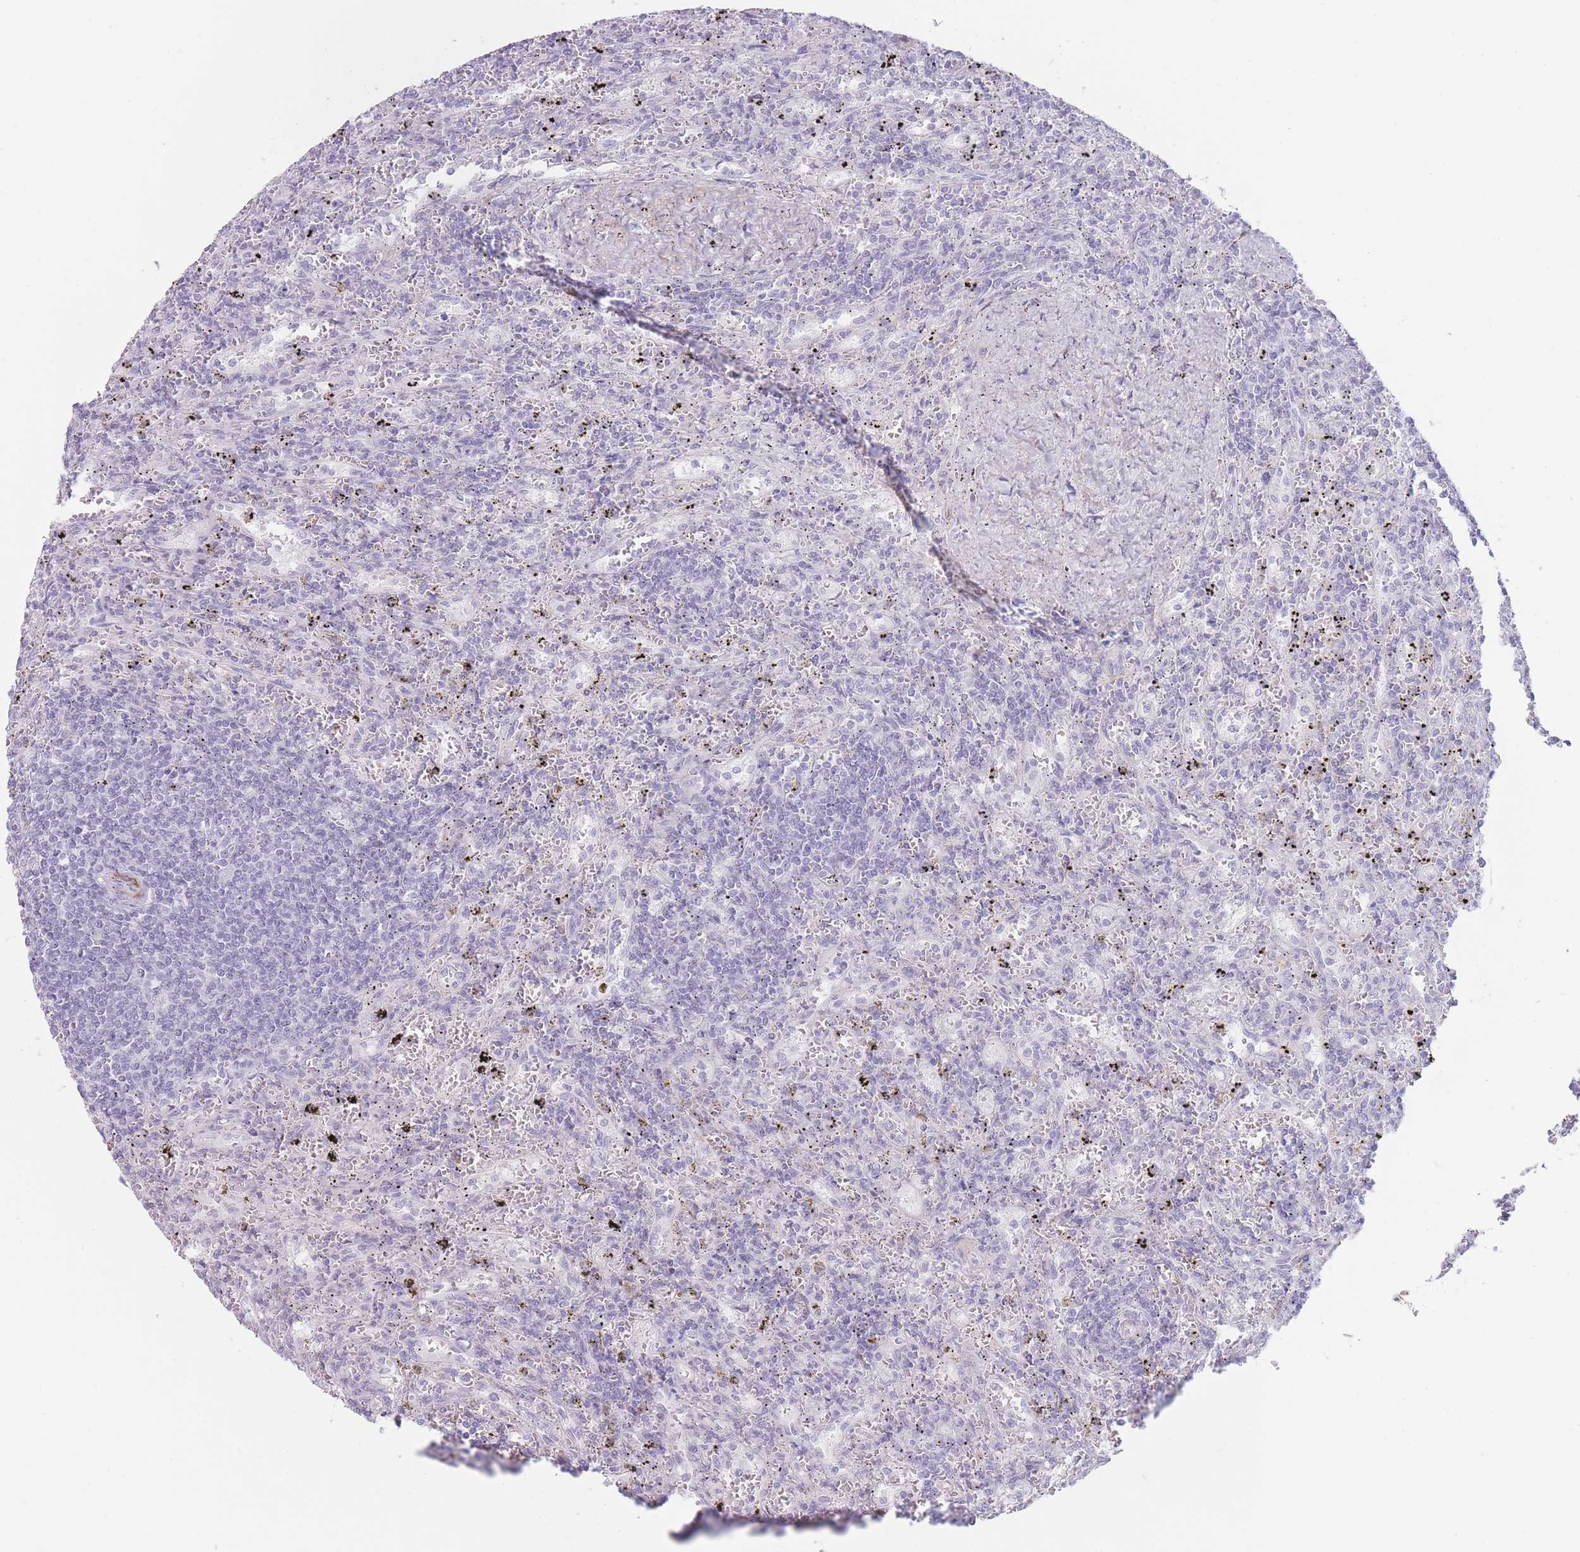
{"staining": {"intensity": "negative", "quantity": "none", "location": "none"}, "tissue": "lymphoma", "cell_type": "Tumor cells", "image_type": "cancer", "snomed": [{"axis": "morphology", "description": "Malignant lymphoma, non-Hodgkin's type, Low grade"}, {"axis": "topography", "description": "Spleen"}], "caption": "Tumor cells are negative for brown protein staining in low-grade malignant lymphoma, non-Hodgkin's type. Nuclei are stained in blue.", "gene": "IFNA6", "patient": {"sex": "male", "age": 76}}